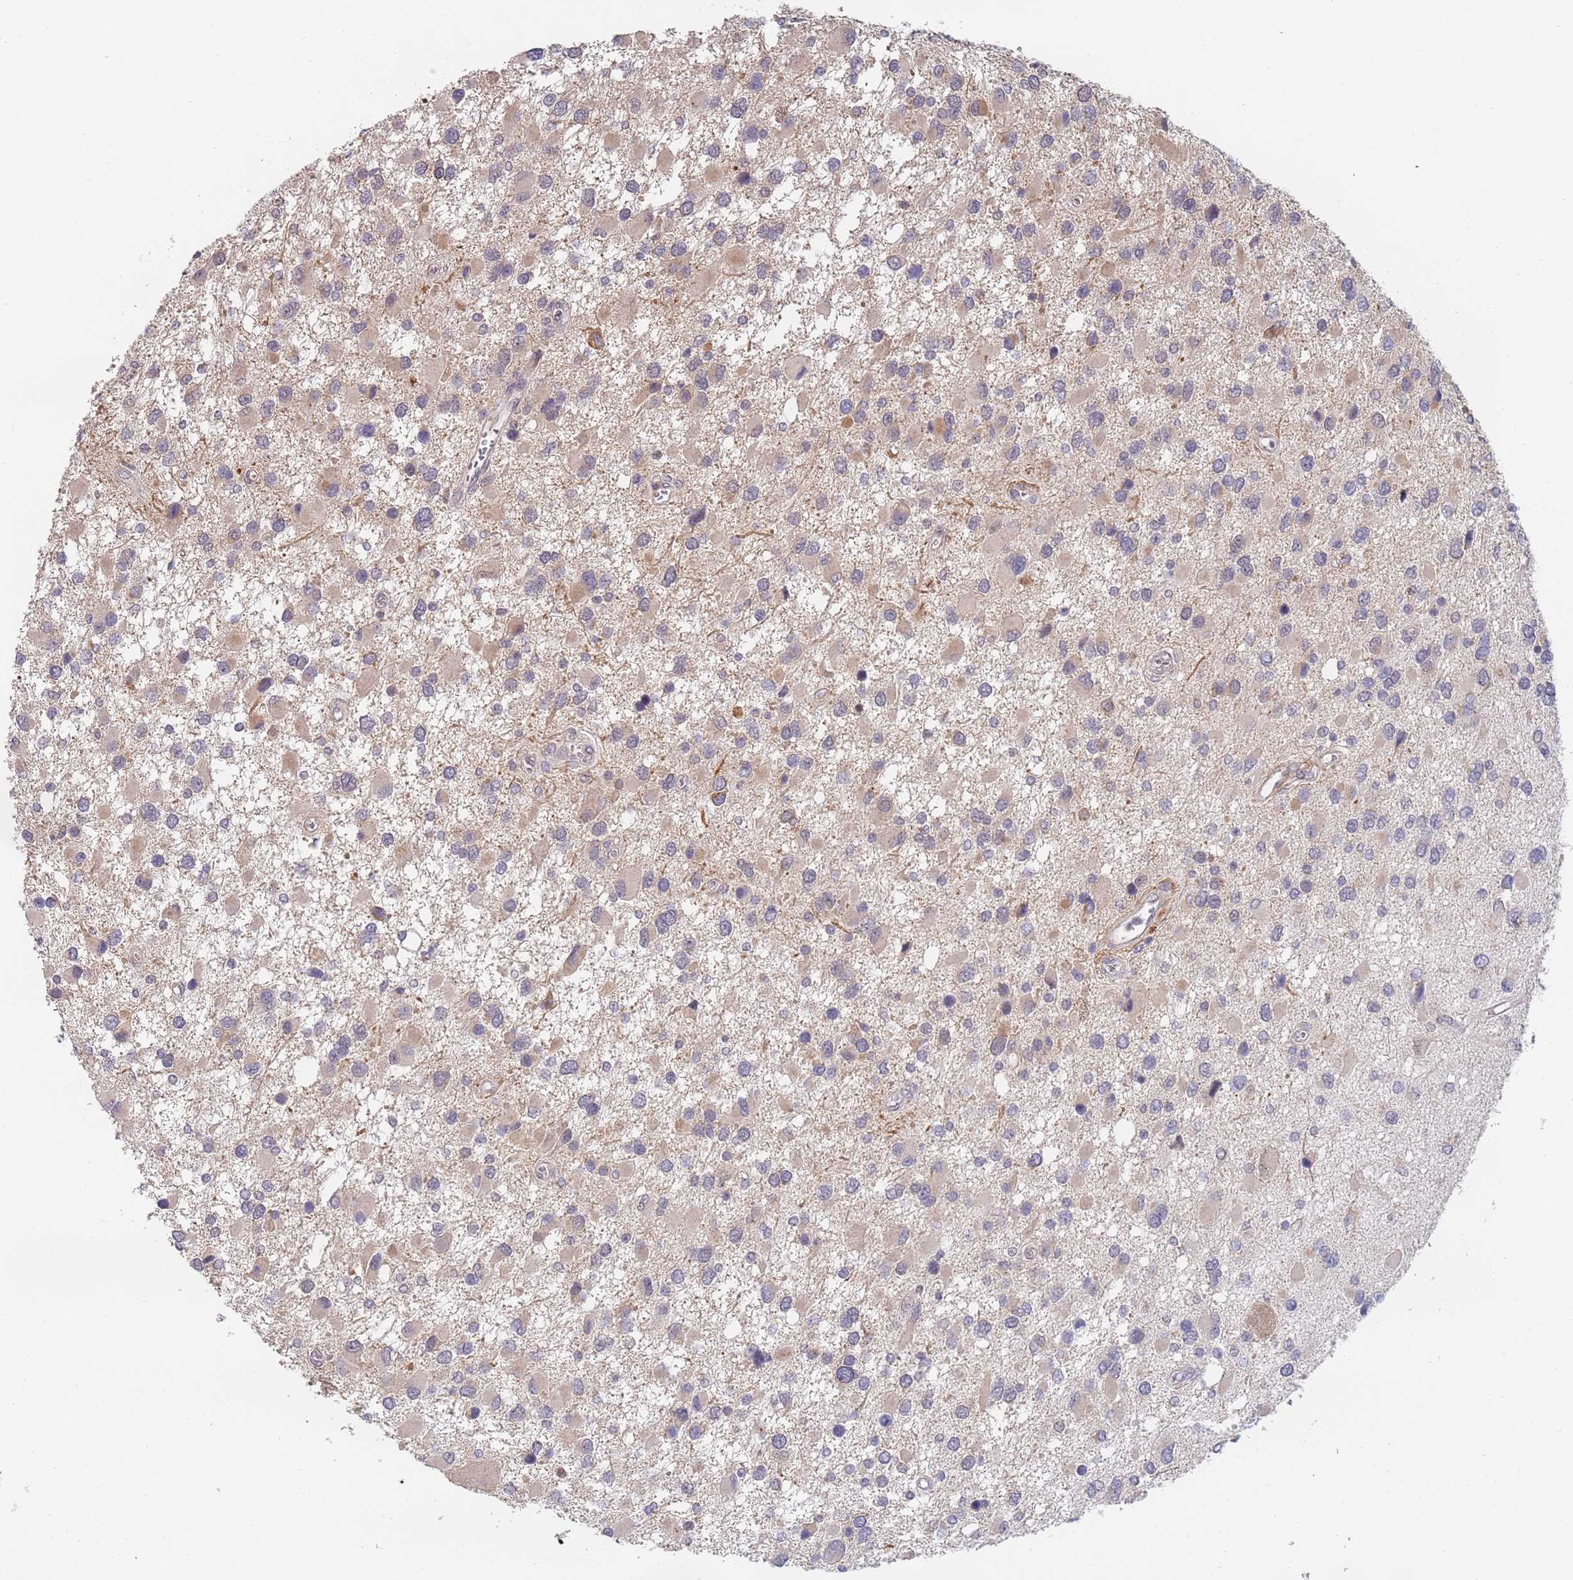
{"staining": {"intensity": "negative", "quantity": "none", "location": "none"}, "tissue": "glioma", "cell_type": "Tumor cells", "image_type": "cancer", "snomed": [{"axis": "morphology", "description": "Glioma, malignant, High grade"}, {"axis": "topography", "description": "Brain"}], "caption": "Tumor cells show no significant protein expression in malignant glioma (high-grade).", "gene": "B4GALT4", "patient": {"sex": "male", "age": 53}}